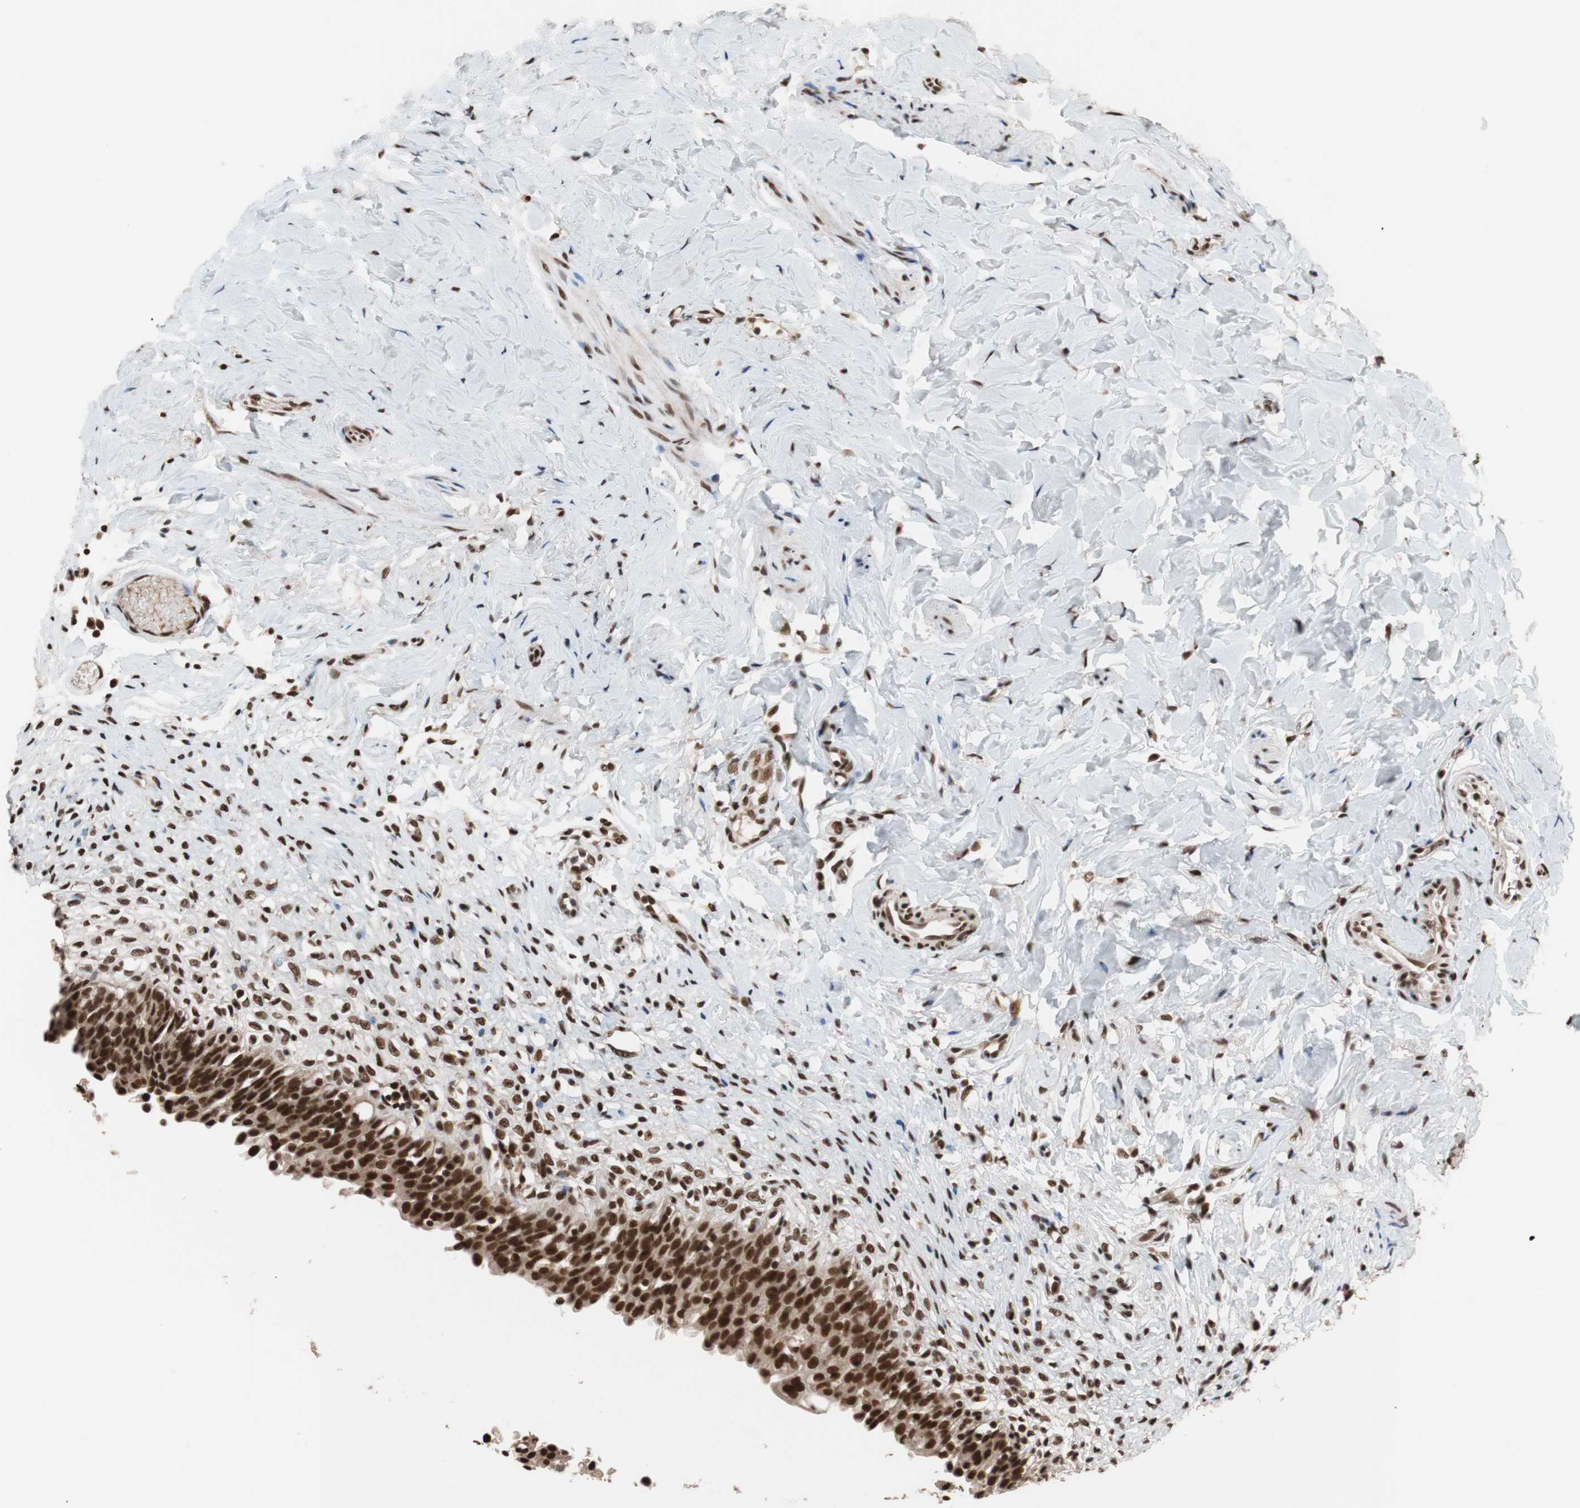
{"staining": {"intensity": "strong", "quantity": ">75%", "location": "cytoplasmic/membranous,nuclear"}, "tissue": "urinary bladder", "cell_type": "Urothelial cells", "image_type": "normal", "snomed": [{"axis": "morphology", "description": "Normal tissue, NOS"}, {"axis": "morphology", "description": "Inflammation, NOS"}, {"axis": "topography", "description": "Urinary bladder"}], "caption": "Brown immunohistochemical staining in normal human urinary bladder displays strong cytoplasmic/membranous,nuclear staining in about >75% of urothelial cells. (DAB (3,3'-diaminobenzidine) IHC, brown staining for protein, blue staining for nuclei).", "gene": "CHAMP1", "patient": {"sex": "female", "age": 80}}